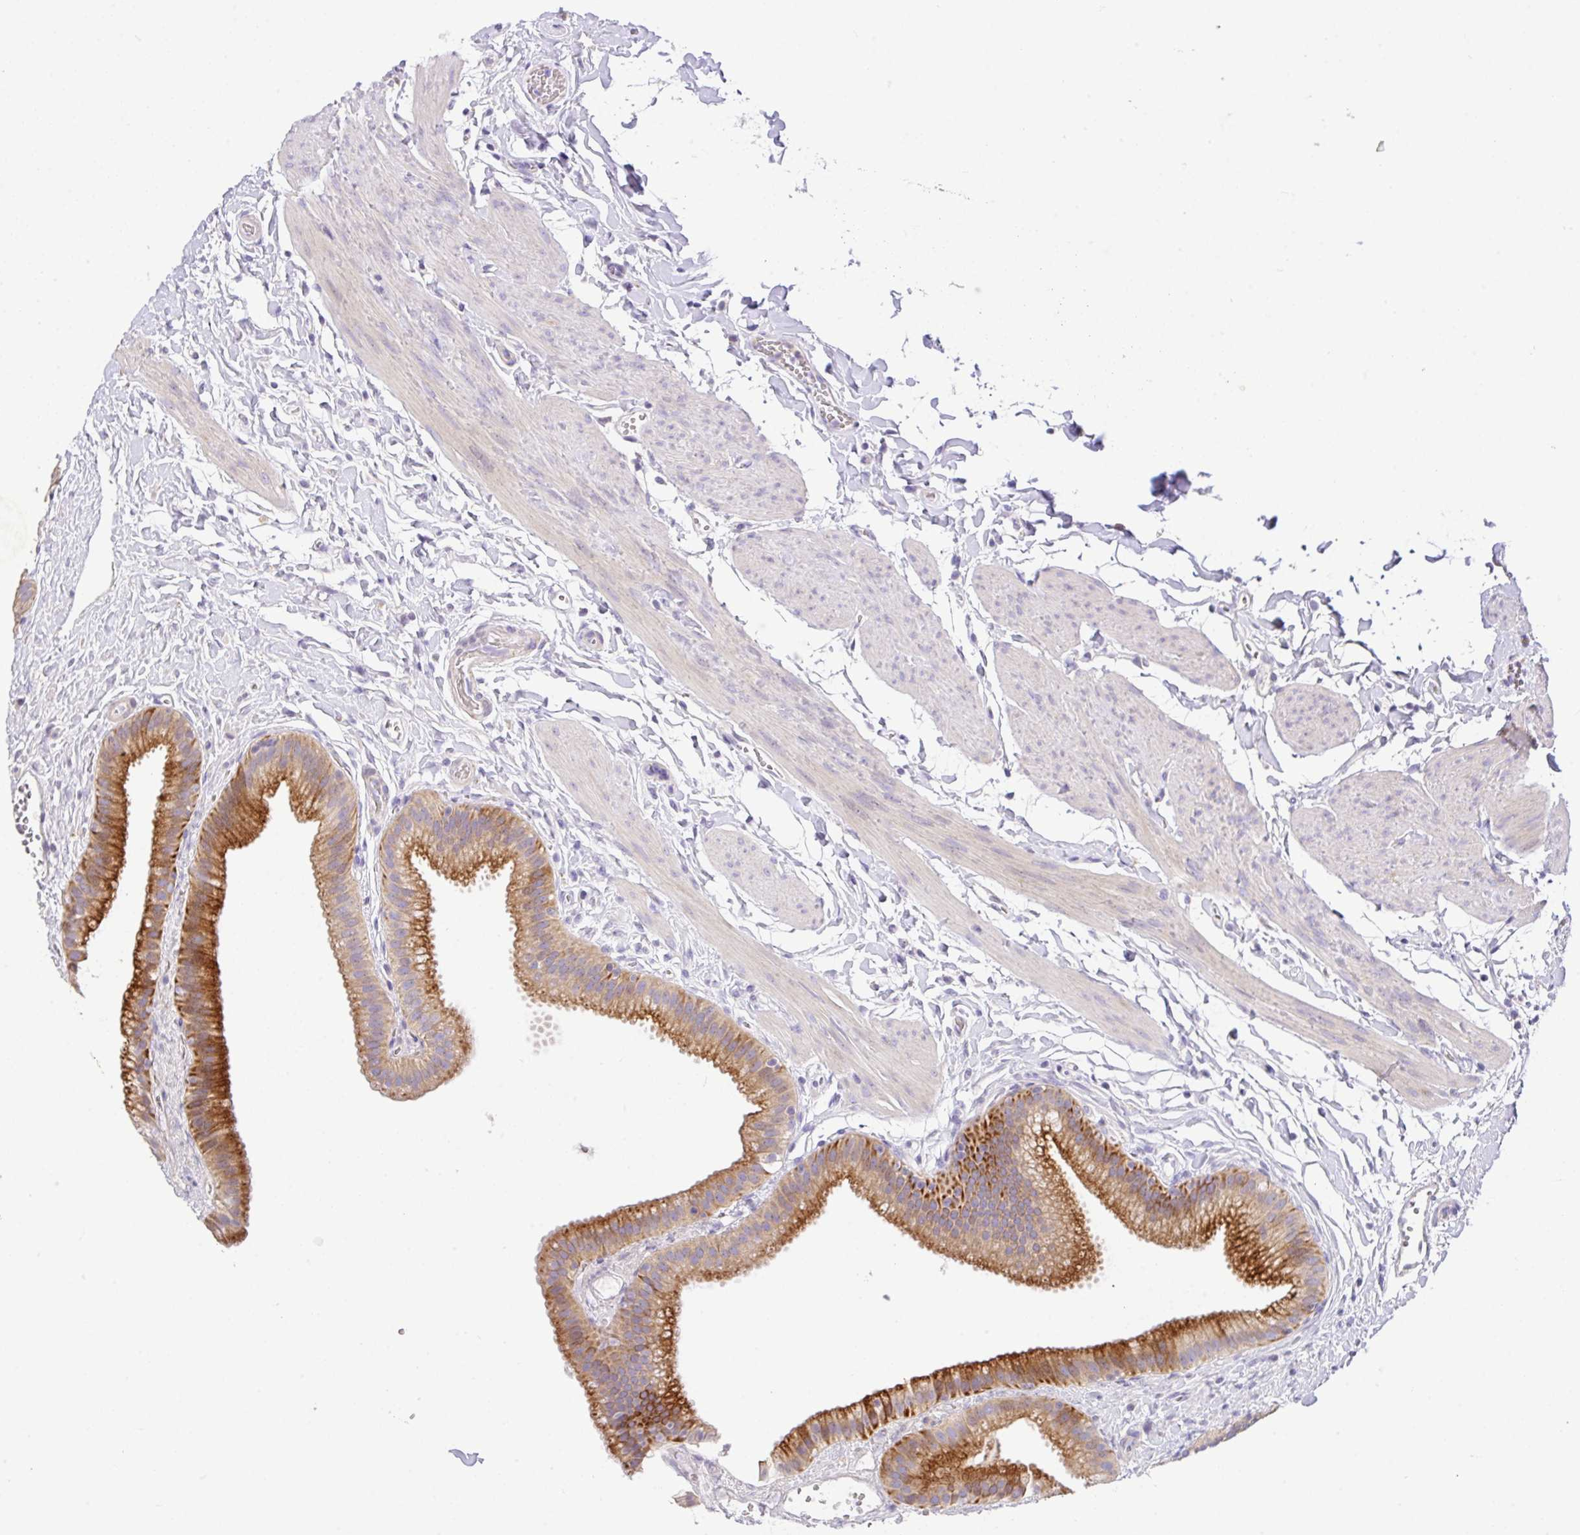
{"staining": {"intensity": "strong", "quantity": ">75%", "location": "cytoplasmic/membranous"}, "tissue": "gallbladder", "cell_type": "Glandular cells", "image_type": "normal", "snomed": [{"axis": "morphology", "description": "Normal tissue, NOS"}, {"axis": "topography", "description": "Gallbladder"}], "caption": "Immunohistochemical staining of normal human gallbladder exhibits strong cytoplasmic/membranous protein positivity in approximately >75% of glandular cells.", "gene": "EPN3", "patient": {"sex": "female", "age": 63}}